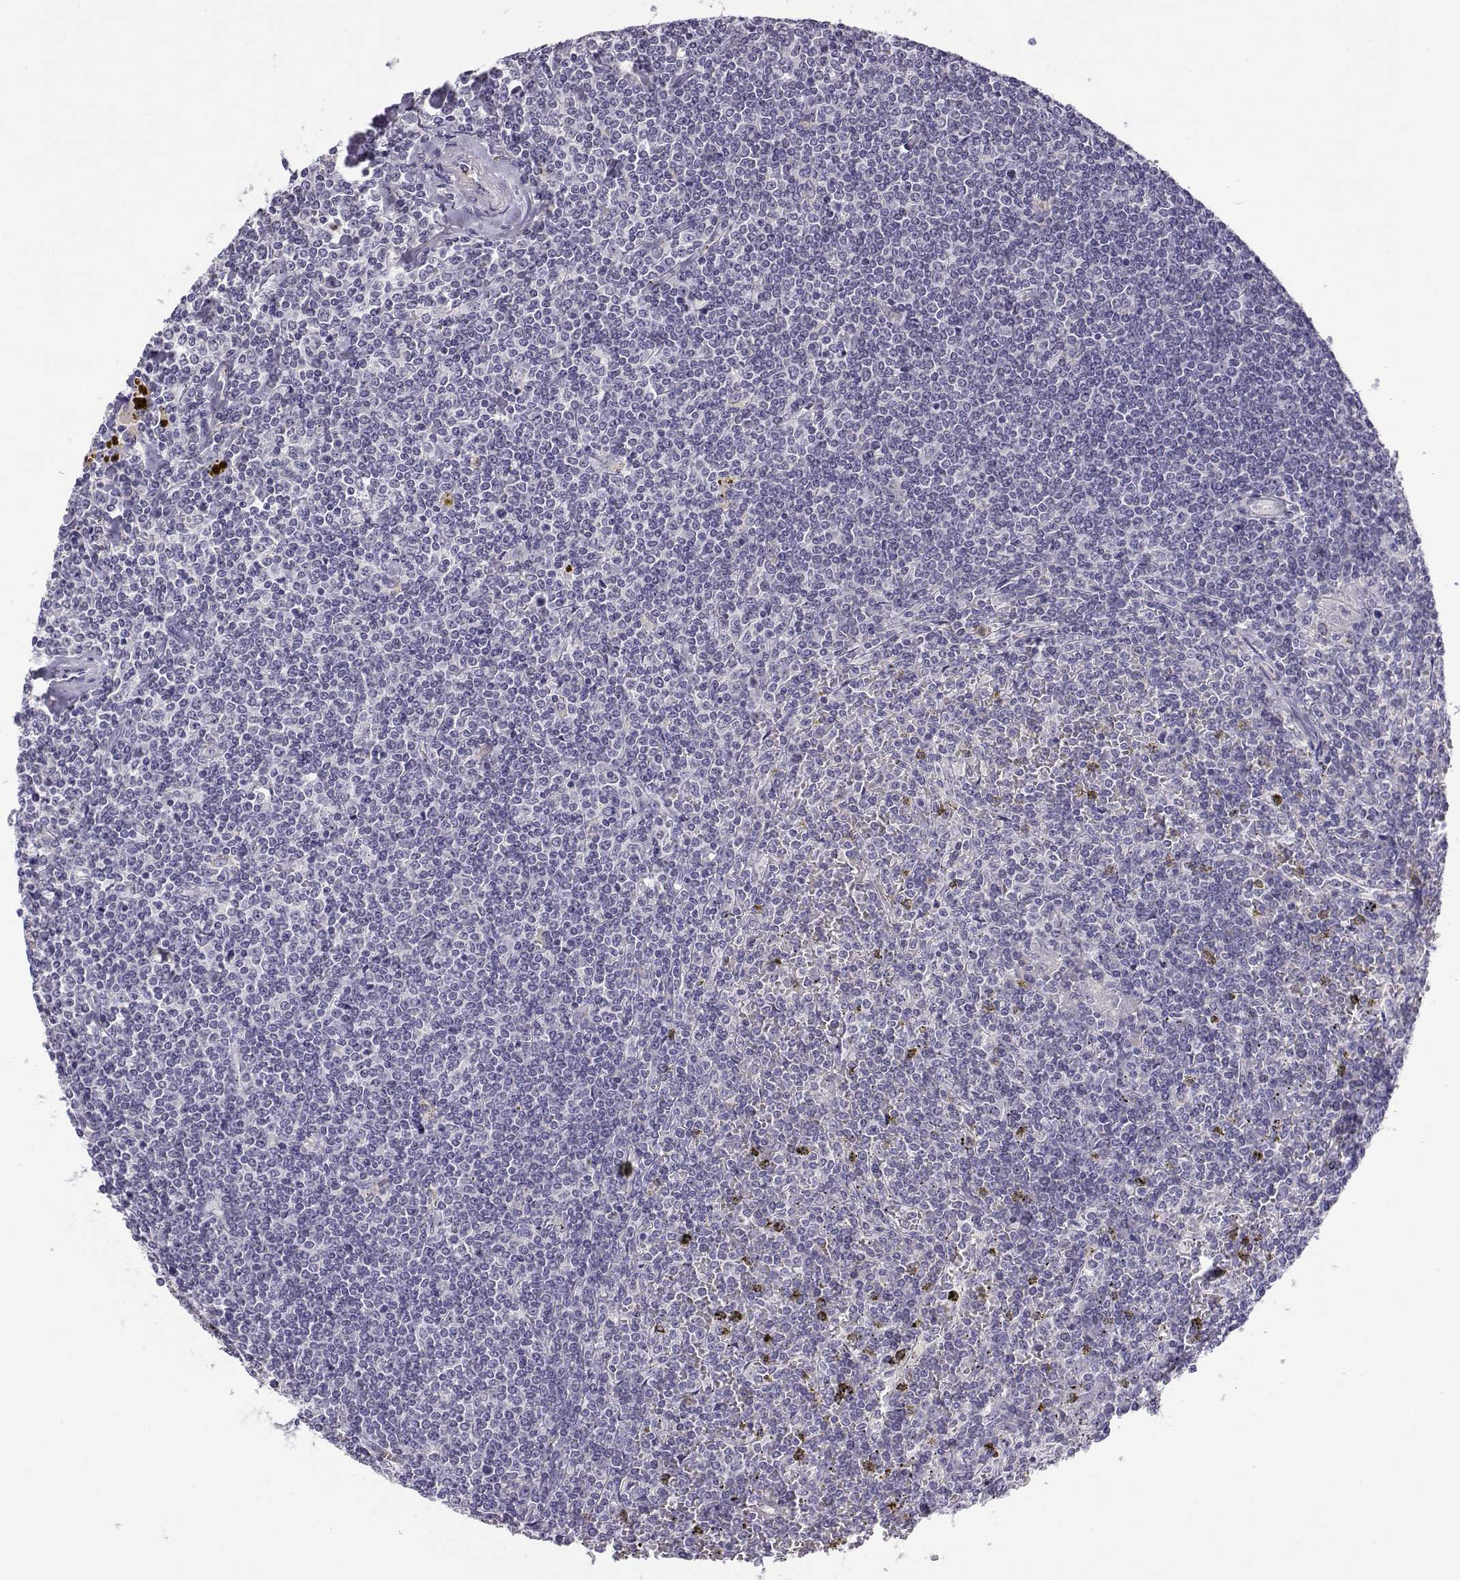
{"staining": {"intensity": "negative", "quantity": "none", "location": "none"}, "tissue": "lymphoma", "cell_type": "Tumor cells", "image_type": "cancer", "snomed": [{"axis": "morphology", "description": "Malignant lymphoma, non-Hodgkin's type, Low grade"}, {"axis": "topography", "description": "Spleen"}], "caption": "High magnification brightfield microscopy of lymphoma stained with DAB (brown) and counterstained with hematoxylin (blue): tumor cells show no significant staining. Nuclei are stained in blue.", "gene": "ENDOU", "patient": {"sex": "female", "age": 19}}